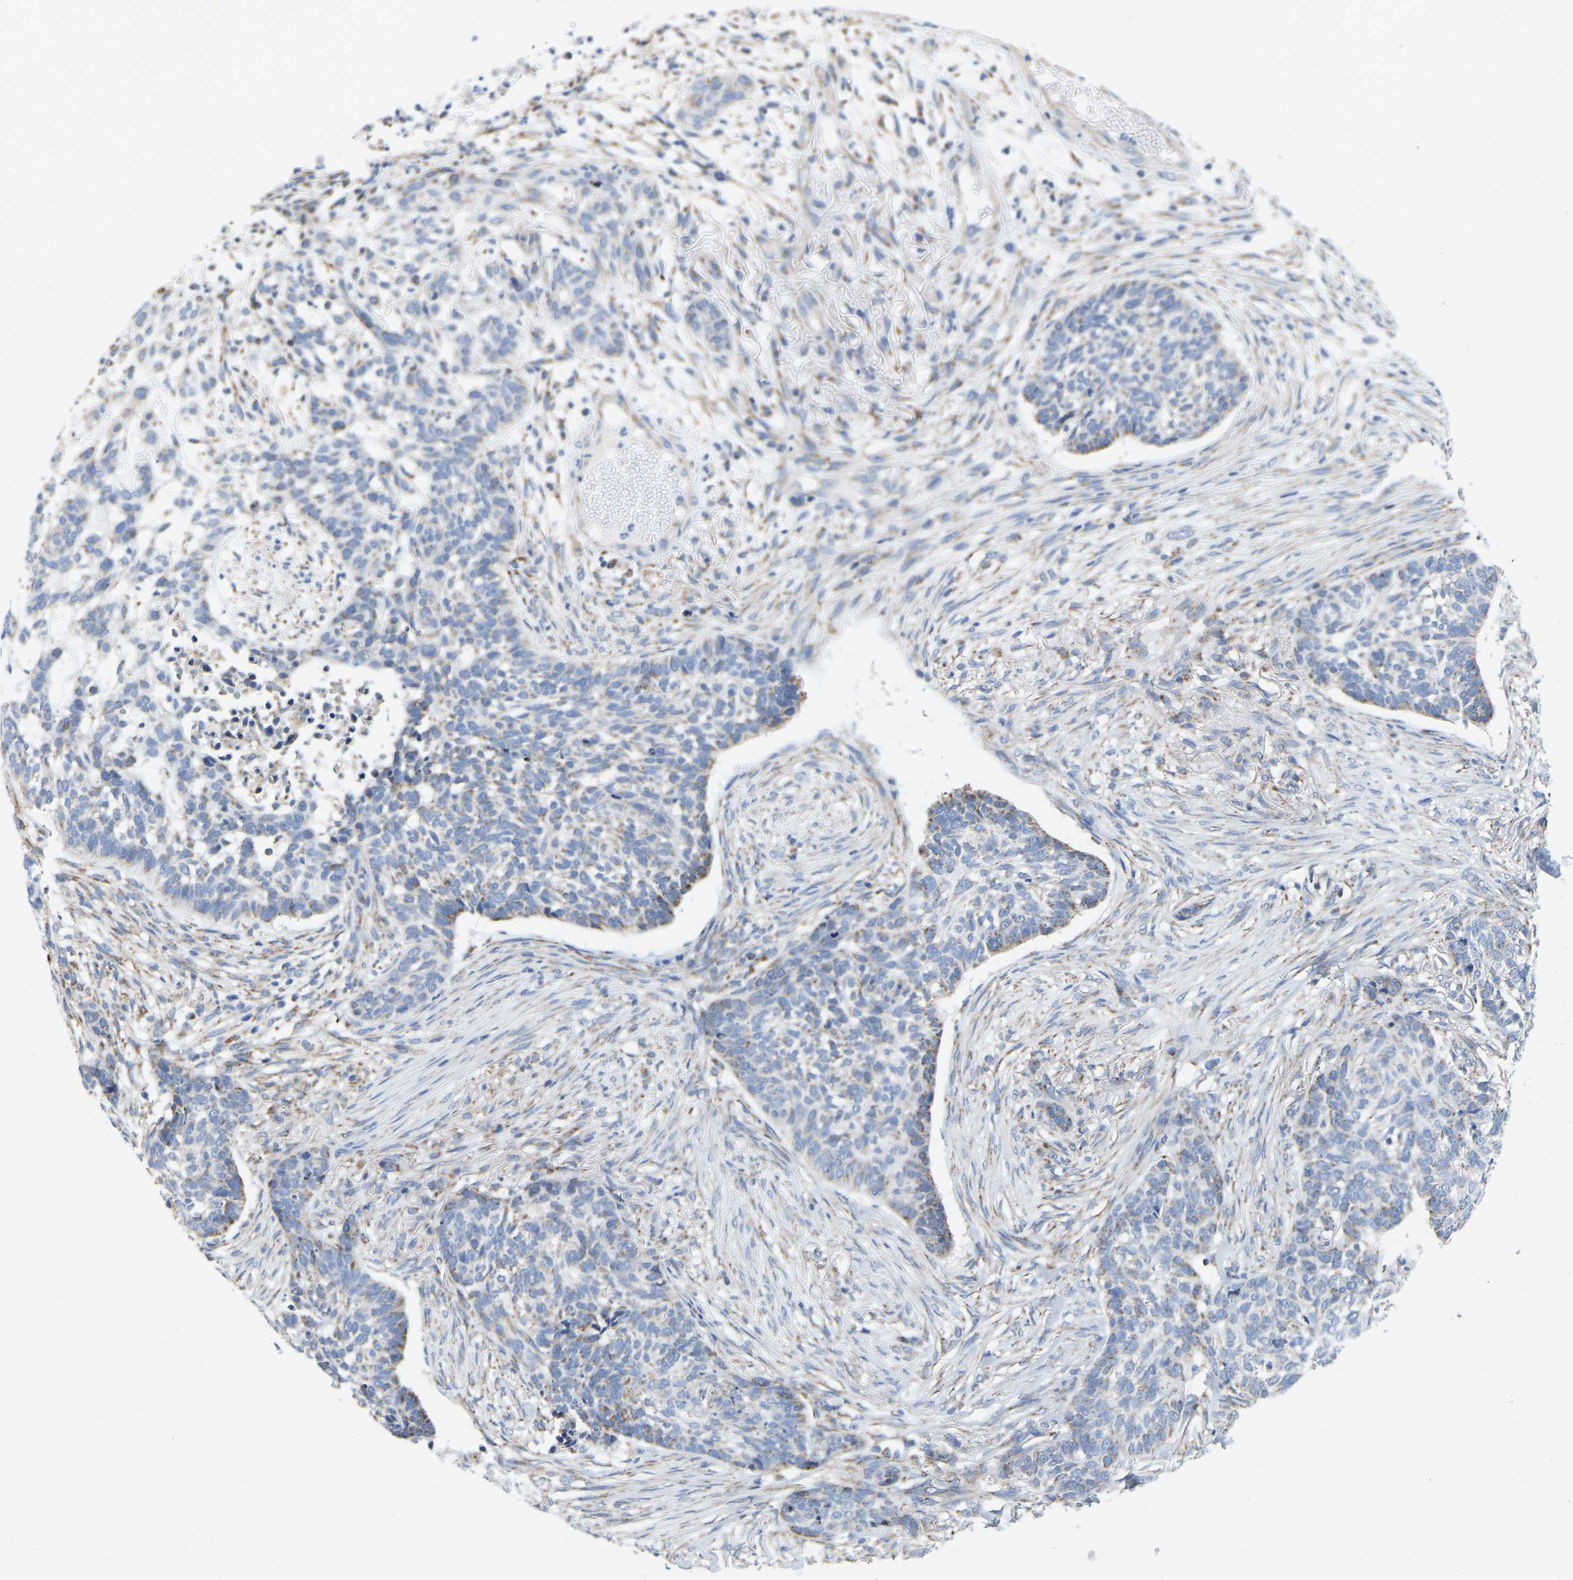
{"staining": {"intensity": "weak", "quantity": "<25%", "location": "cytoplasmic/membranous"}, "tissue": "skin cancer", "cell_type": "Tumor cells", "image_type": "cancer", "snomed": [{"axis": "morphology", "description": "Basal cell carcinoma"}, {"axis": "topography", "description": "Skin"}], "caption": "Protein analysis of skin cancer displays no significant expression in tumor cells.", "gene": "CBLB", "patient": {"sex": "male", "age": 85}}